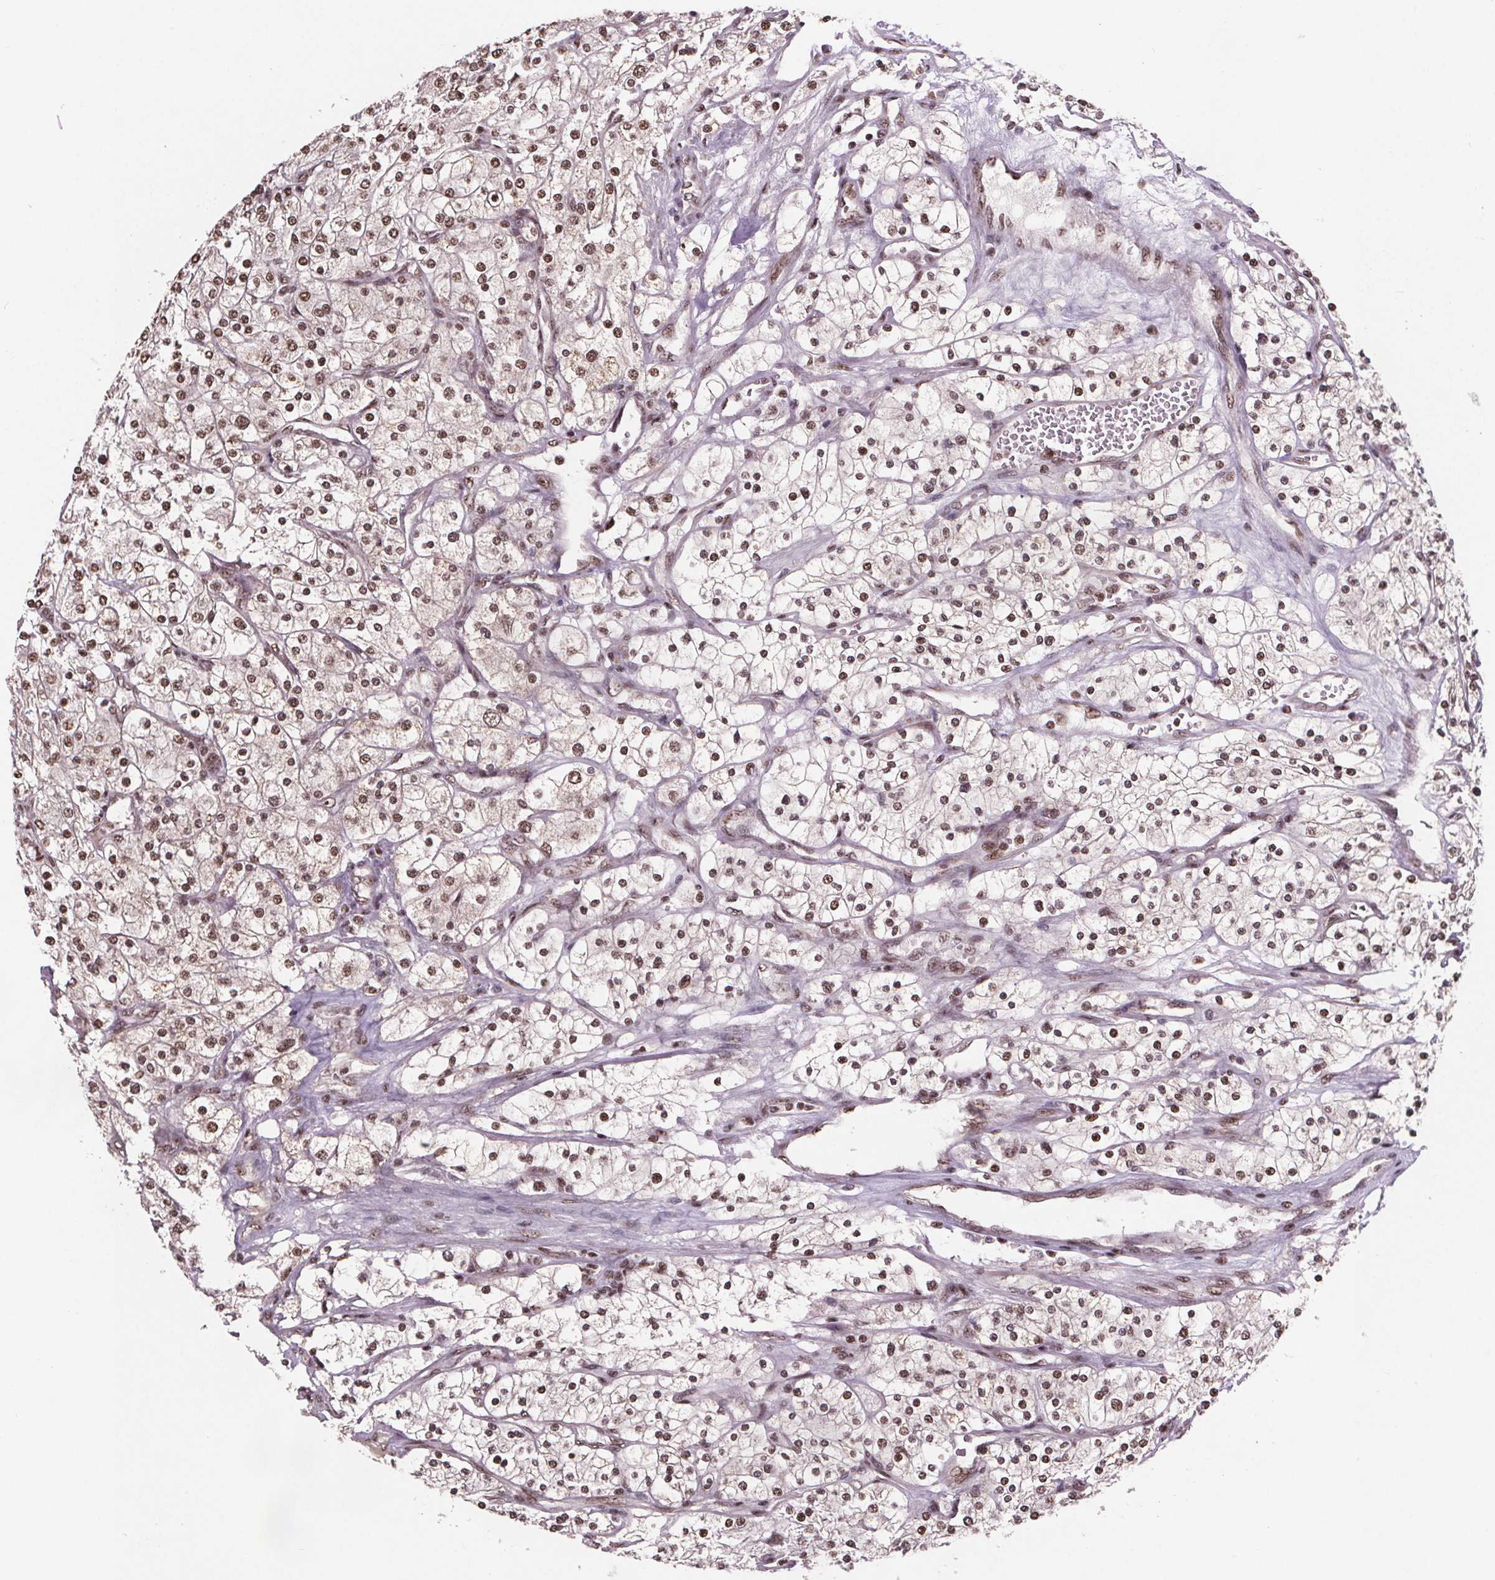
{"staining": {"intensity": "moderate", "quantity": ">75%", "location": "nuclear"}, "tissue": "renal cancer", "cell_type": "Tumor cells", "image_type": "cancer", "snomed": [{"axis": "morphology", "description": "Adenocarcinoma, NOS"}, {"axis": "topography", "description": "Kidney"}], "caption": "Renal cancer stained for a protein demonstrates moderate nuclear positivity in tumor cells.", "gene": "JARID2", "patient": {"sex": "male", "age": 80}}